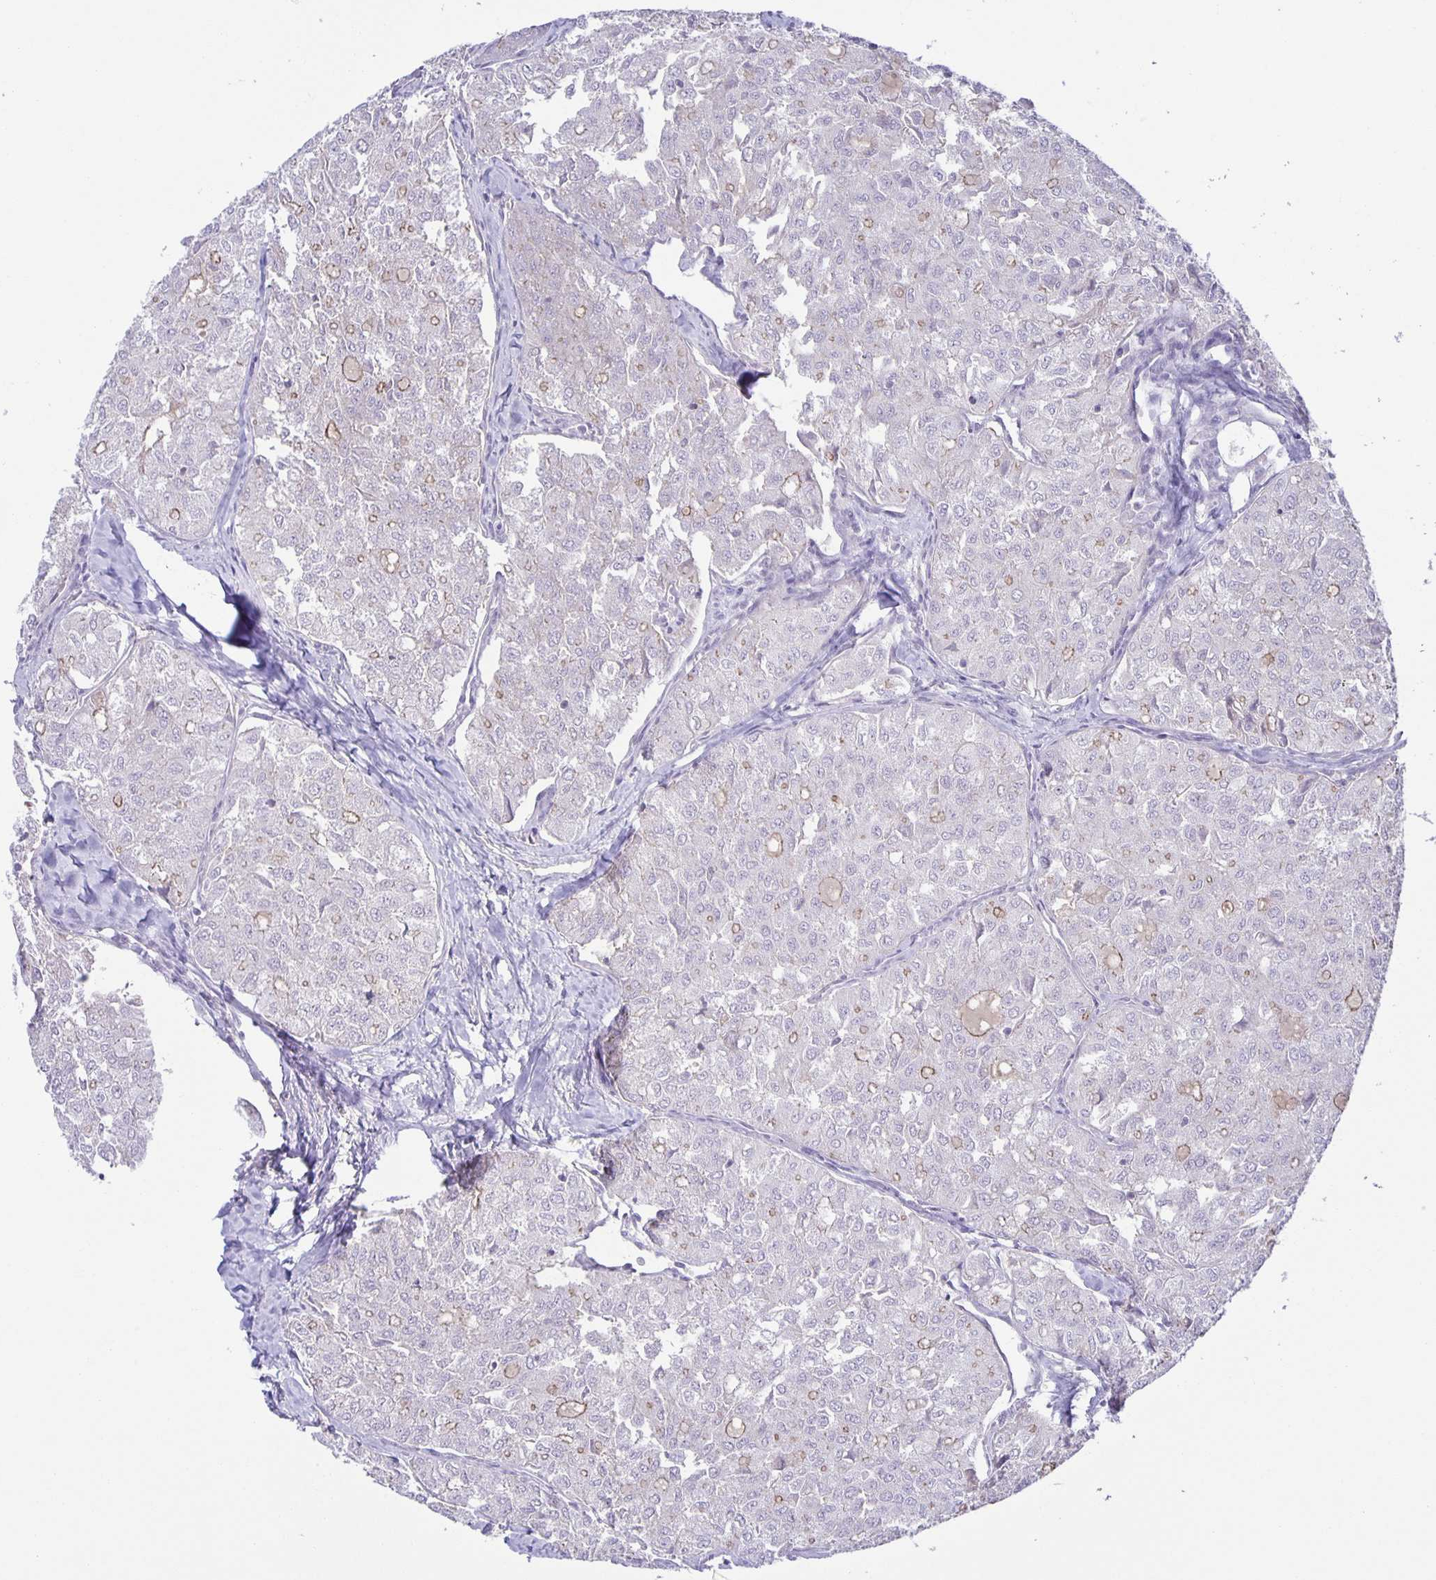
{"staining": {"intensity": "weak", "quantity": "25%-75%", "location": "cytoplasmic/membranous"}, "tissue": "thyroid cancer", "cell_type": "Tumor cells", "image_type": "cancer", "snomed": [{"axis": "morphology", "description": "Follicular adenoma carcinoma, NOS"}, {"axis": "topography", "description": "Thyroid gland"}], "caption": "Thyroid follicular adenoma carcinoma was stained to show a protein in brown. There is low levels of weak cytoplasmic/membranous positivity in about 25%-75% of tumor cells.", "gene": "PTPN3", "patient": {"sex": "male", "age": 75}}